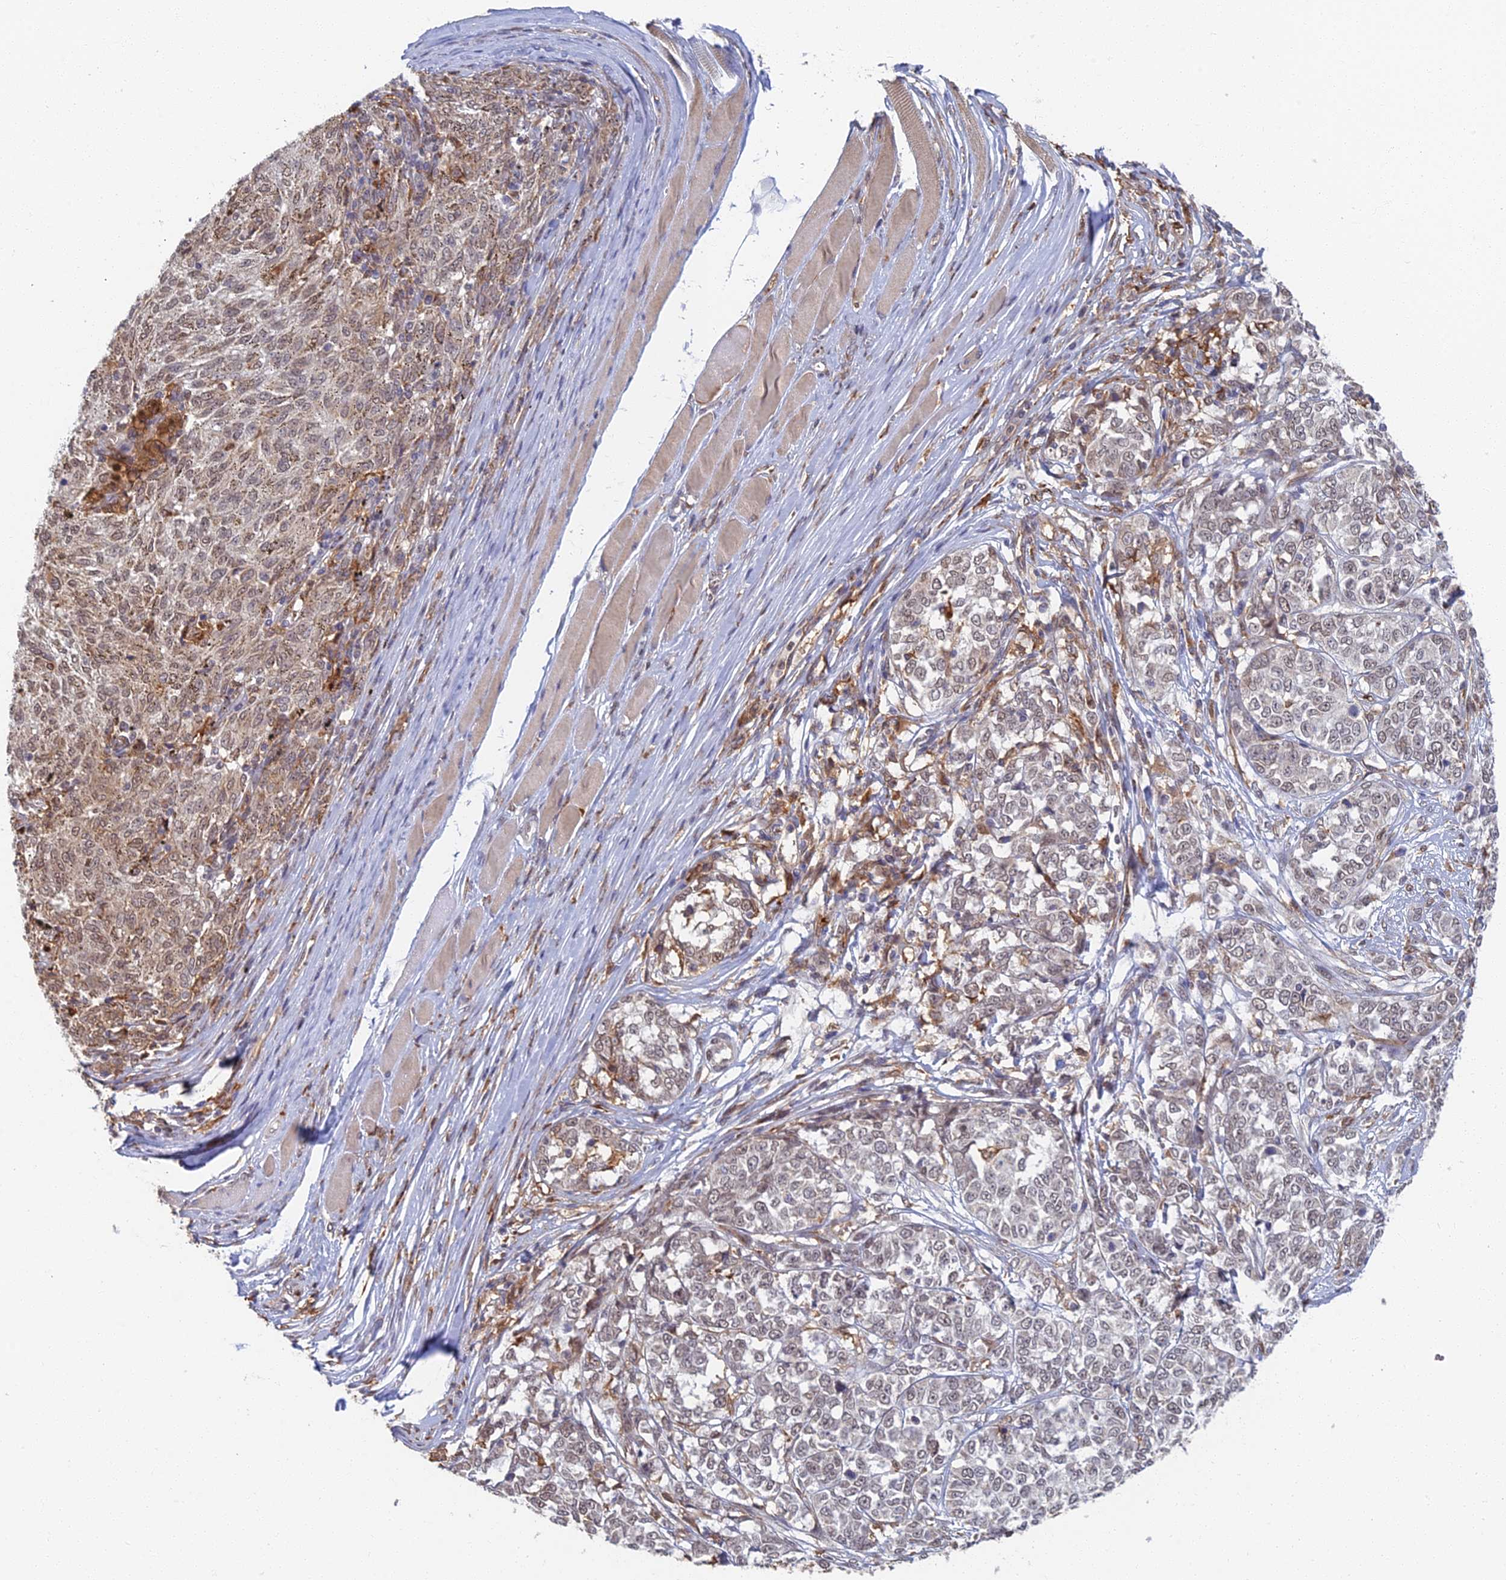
{"staining": {"intensity": "weak", "quantity": "25%-75%", "location": "cytoplasmic/membranous,nuclear"}, "tissue": "melanoma", "cell_type": "Tumor cells", "image_type": "cancer", "snomed": [{"axis": "morphology", "description": "Malignant melanoma, NOS"}, {"axis": "topography", "description": "Skin"}], "caption": "Protein staining of malignant melanoma tissue displays weak cytoplasmic/membranous and nuclear positivity in approximately 25%-75% of tumor cells. Immunohistochemistry (ihc) stains the protein in brown and the nuclei are stained blue.", "gene": "GPATCH1", "patient": {"sex": "female", "age": 72}}